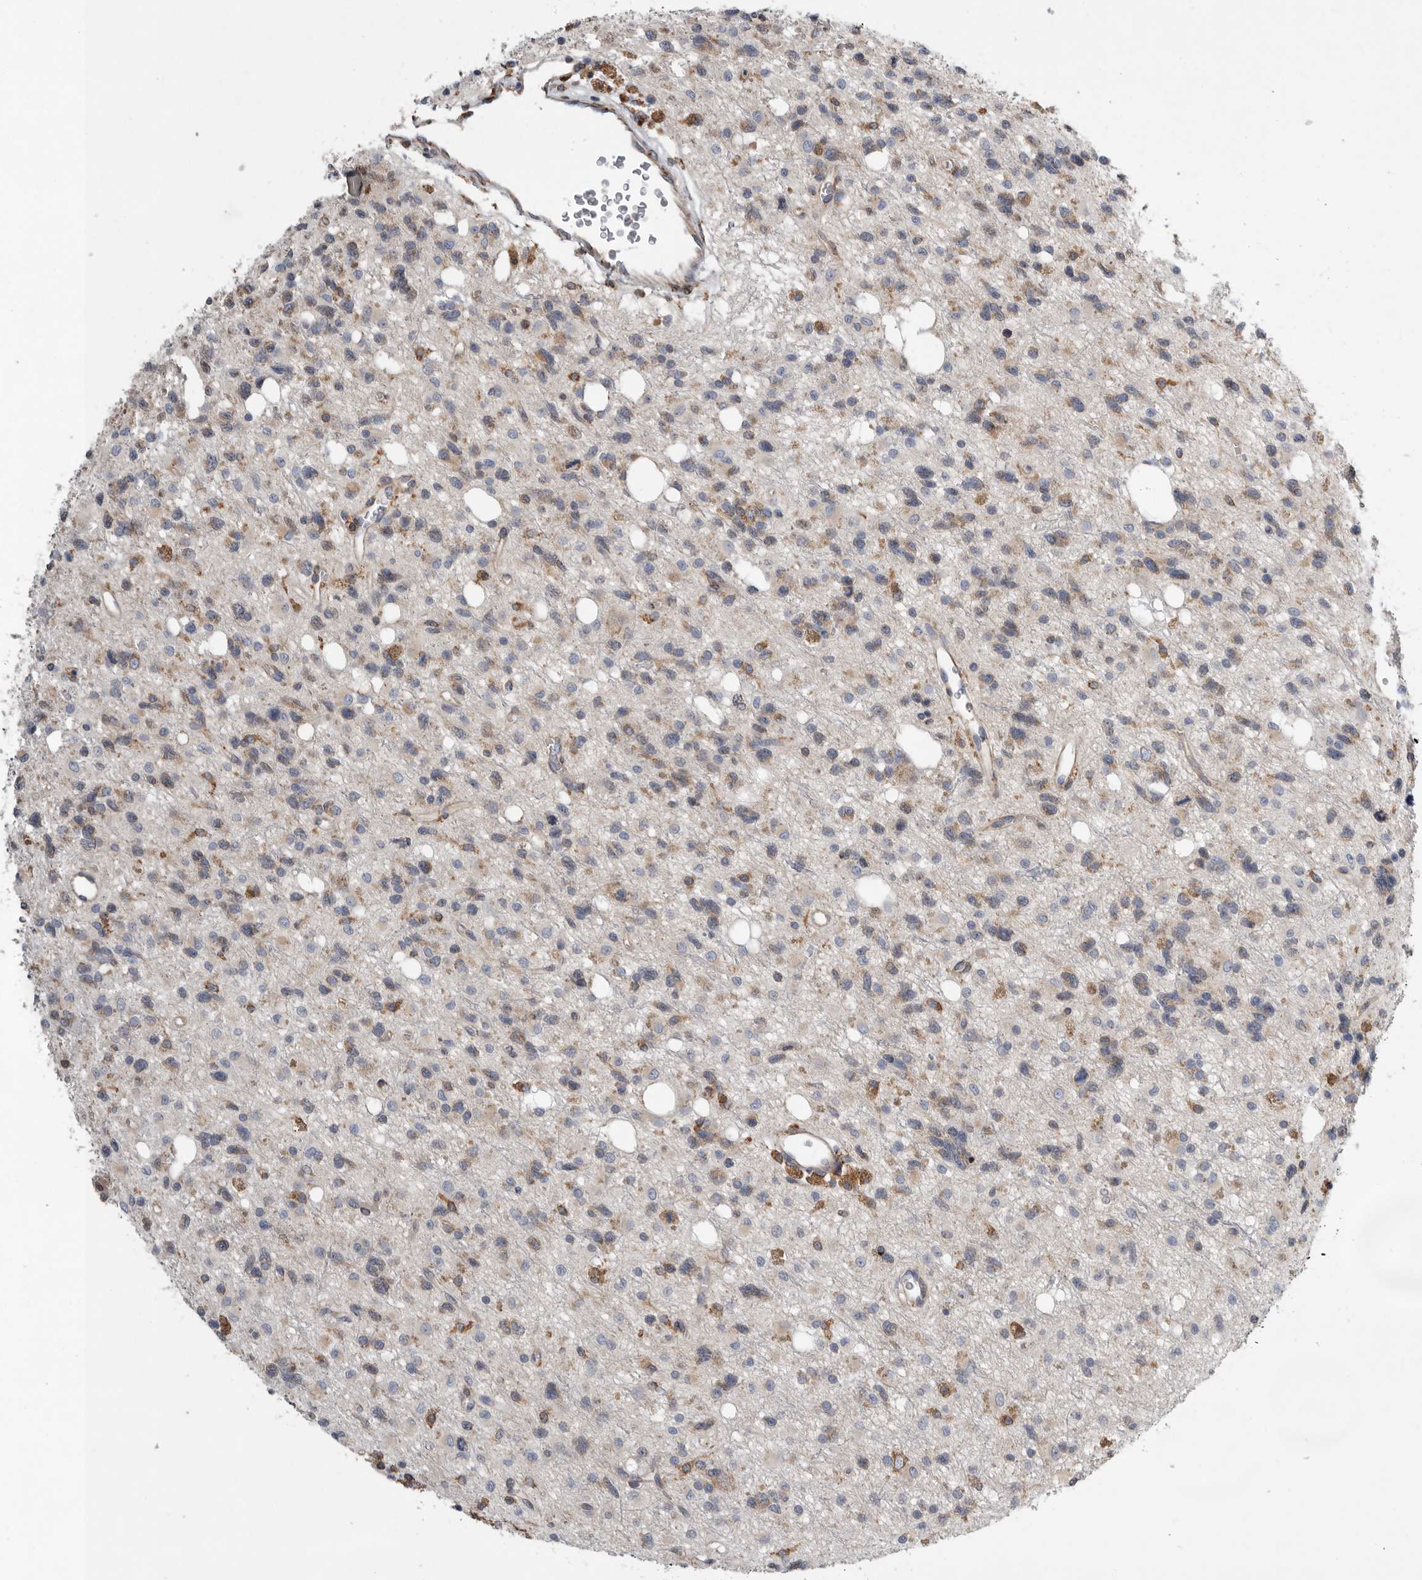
{"staining": {"intensity": "moderate", "quantity": "<25%", "location": "cytoplasmic/membranous"}, "tissue": "glioma", "cell_type": "Tumor cells", "image_type": "cancer", "snomed": [{"axis": "morphology", "description": "Glioma, malignant, High grade"}, {"axis": "topography", "description": "Brain"}], "caption": "A low amount of moderate cytoplasmic/membranous staining is identified in about <25% of tumor cells in glioma tissue.", "gene": "GANAB", "patient": {"sex": "female", "age": 62}}